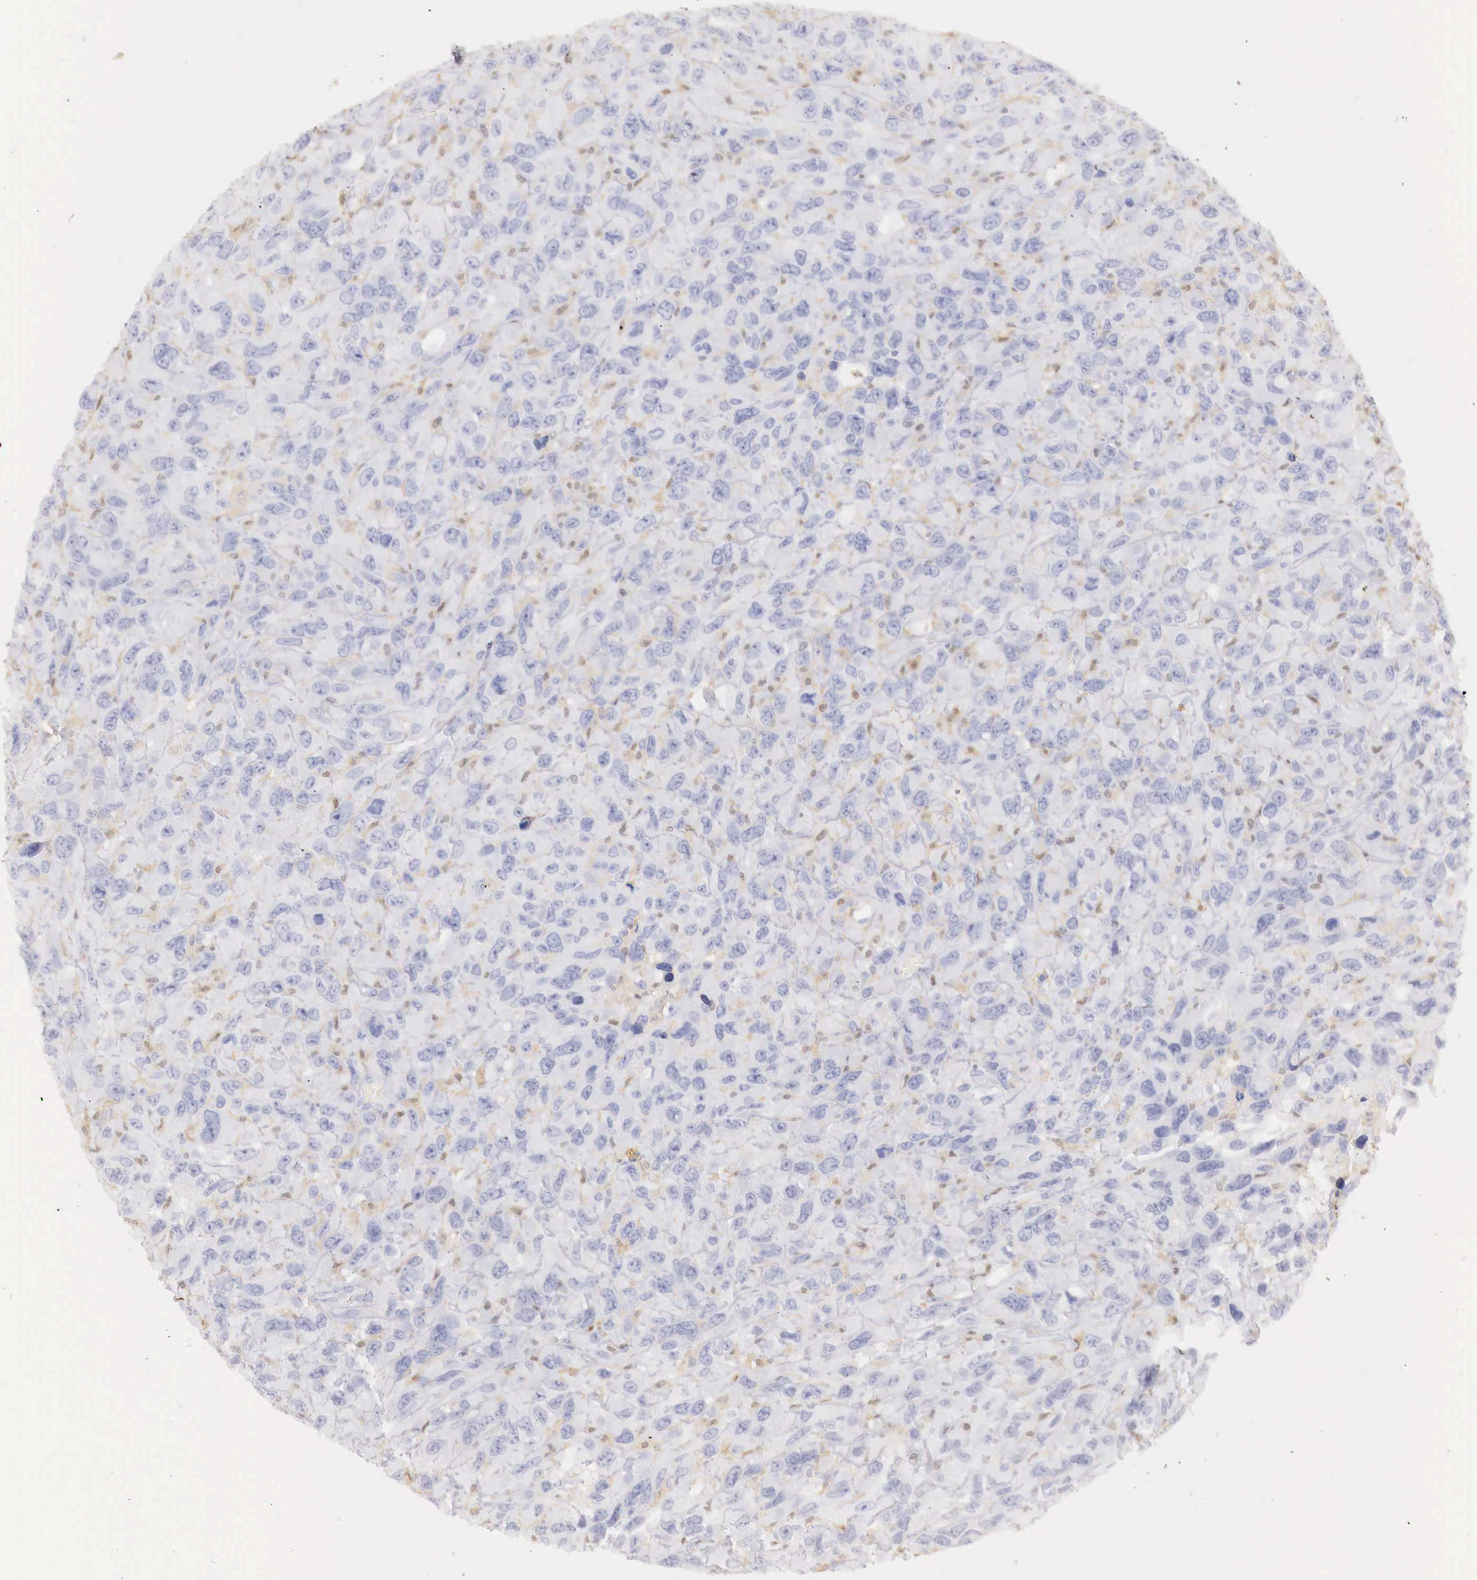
{"staining": {"intensity": "negative", "quantity": "none", "location": "none"}, "tissue": "renal cancer", "cell_type": "Tumor cells", "image_type": "cancer", "snomed": [{"axis": "morphology", "description": "Adenocarcinoma, NOS"}, {"axis": "topography", "description": "Kidney"}], "caption": "A micrograph of human adenocarcinoma (renal) is negative for staining in tumor cells.", "gene": "RENBP", "patient": {"sex": "male", "age": 79}}